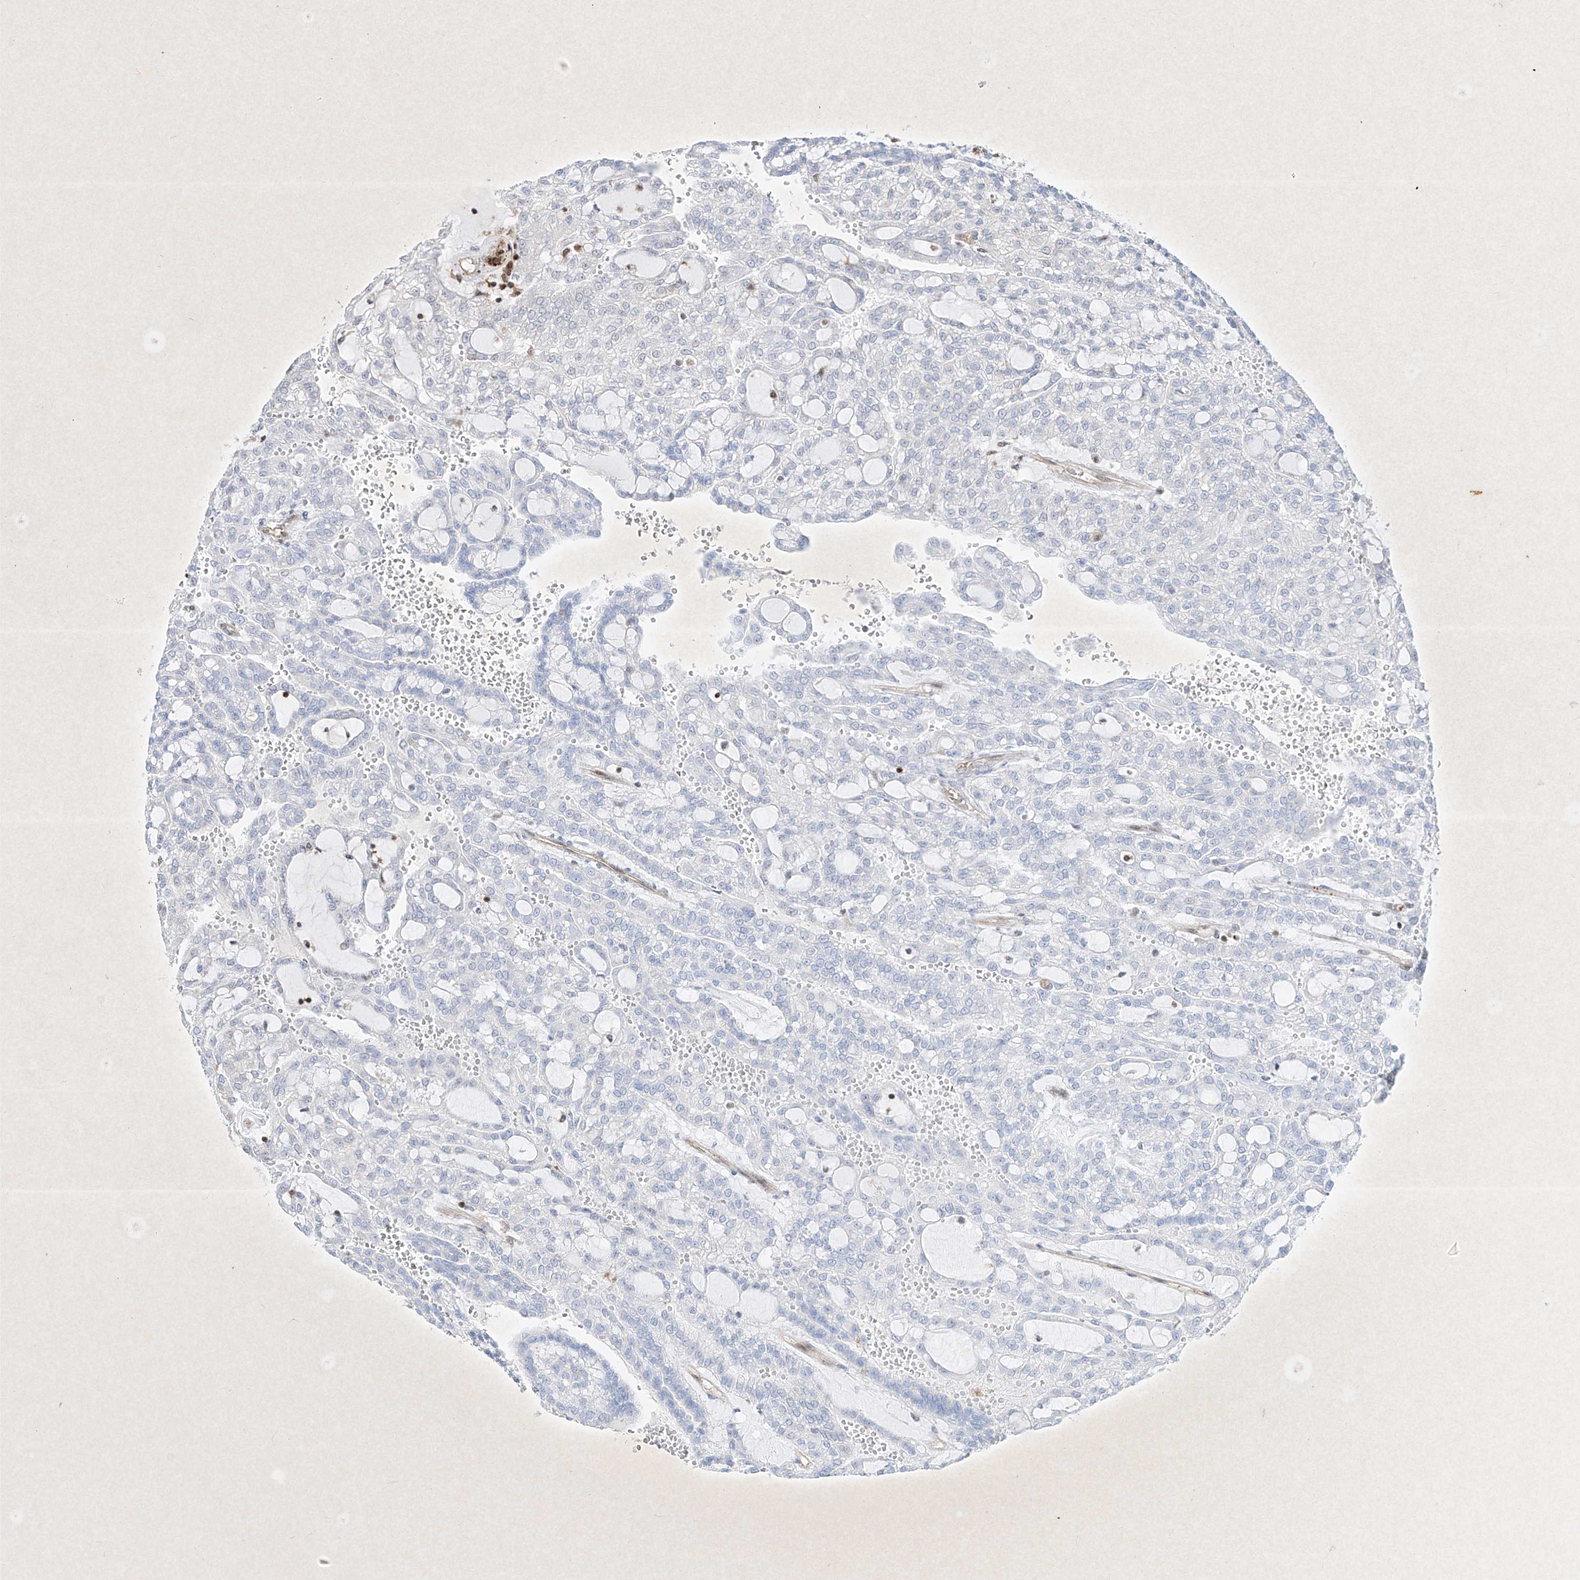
{"staining": {"intensity": "negative", "quantity": "none", "location": "none"}, "tissue": "renal cancer", "cell_type": "Tumor cells", "image_type": "cancer", "snomed": [{"axis": "morphology", "description": "Adenocarcinoma, NOS"}, {"axis": "topography", "description": "Kidney"}], "caption": "There is no significant expression in tumor cells of adenocarcinoma (renal).", "gene": "PSMB10", "patient": {"sex": "male", "age": 63}}